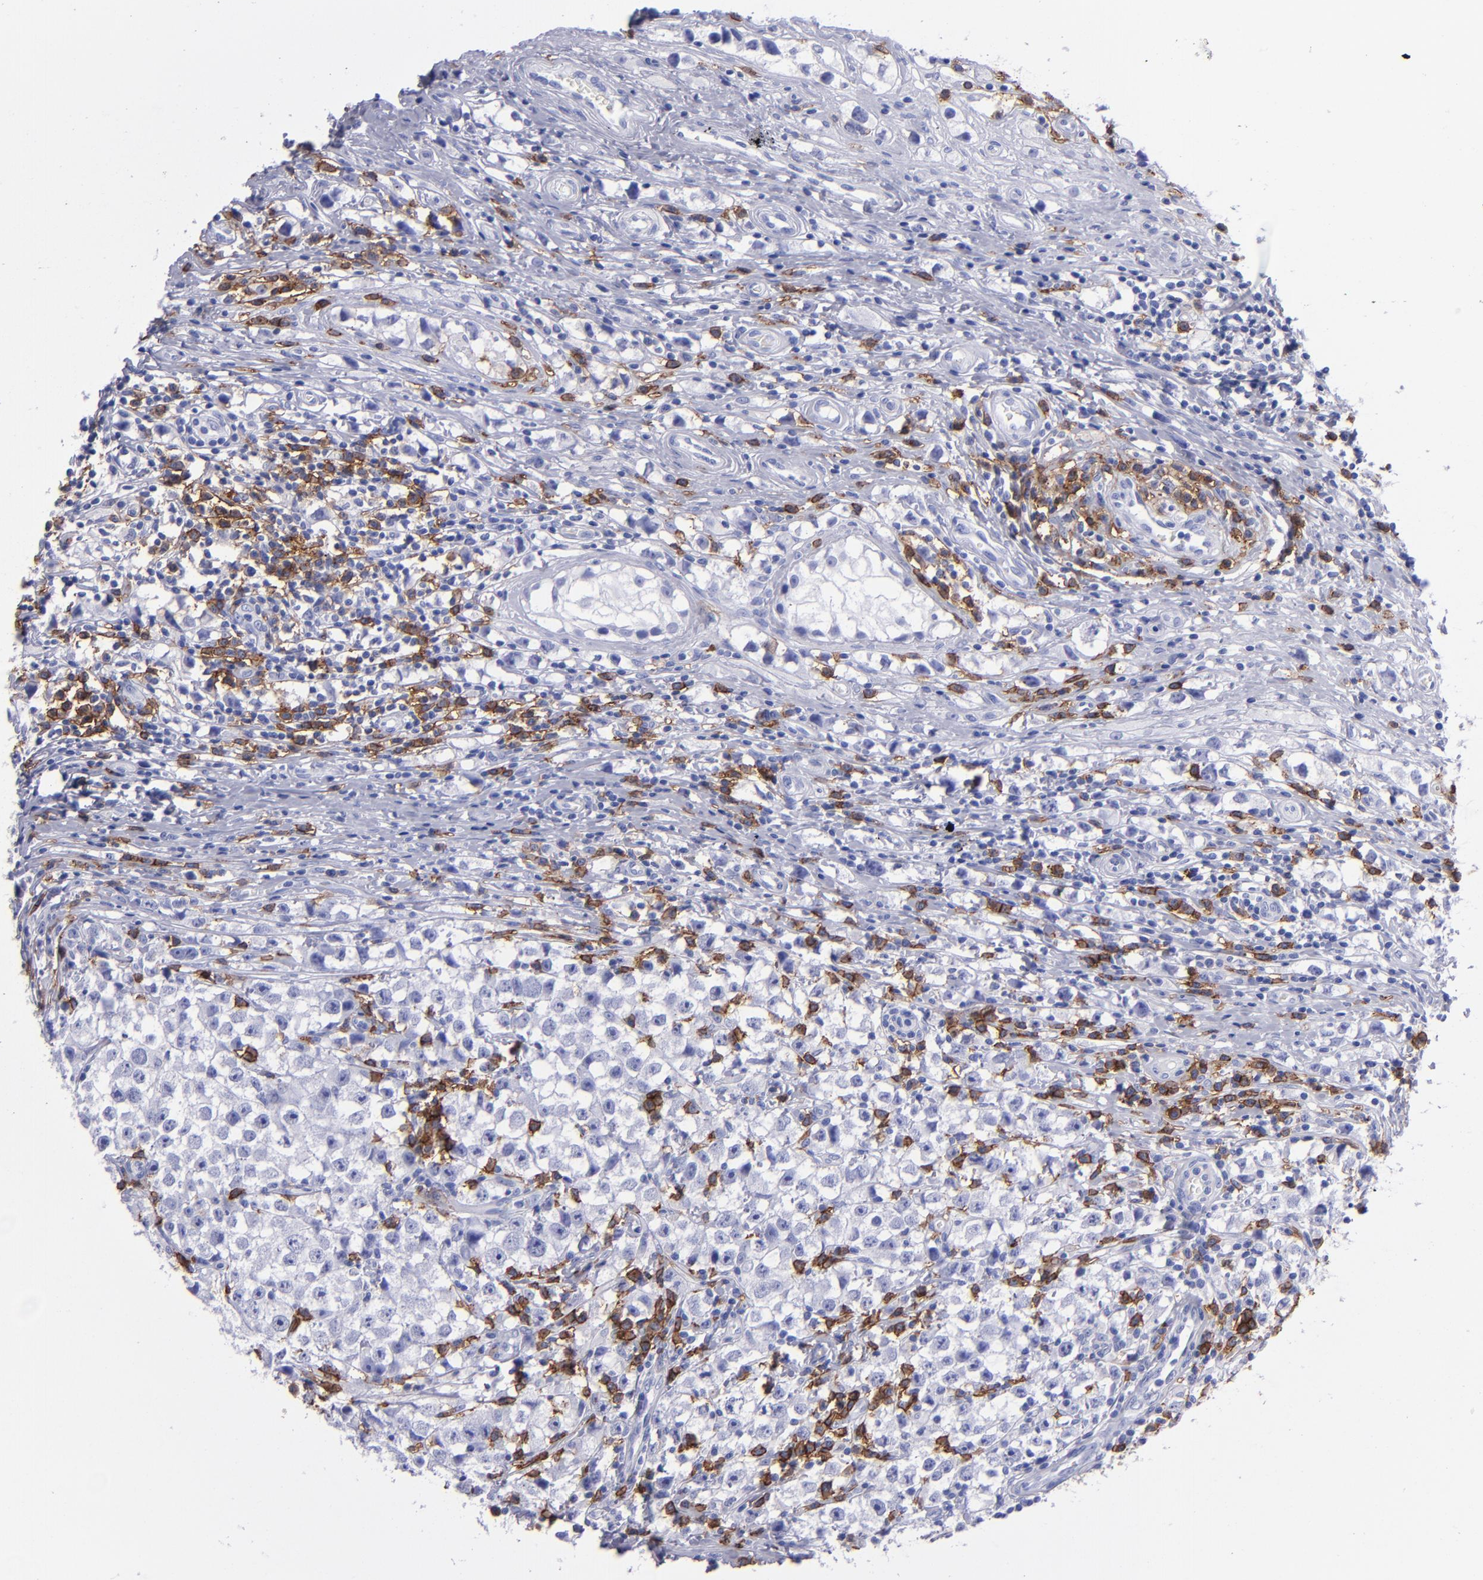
{"staining": {"intensity": "negative", "quantity": "none", "location": "none"}, "tissue": "testis cancer", "cell_type": "Tumor cells", "image_type": "cancer", "snomed": [{"axis": "morphology", "description": "Seminoma, NOS"}, {"axis": "topography", "description": "Testis"}], "caption": "The image exhibits no significant positivity in tumor cells of testis cancer.", "gene": "CD38", "patient": {"sex": "male", "age": 35}}